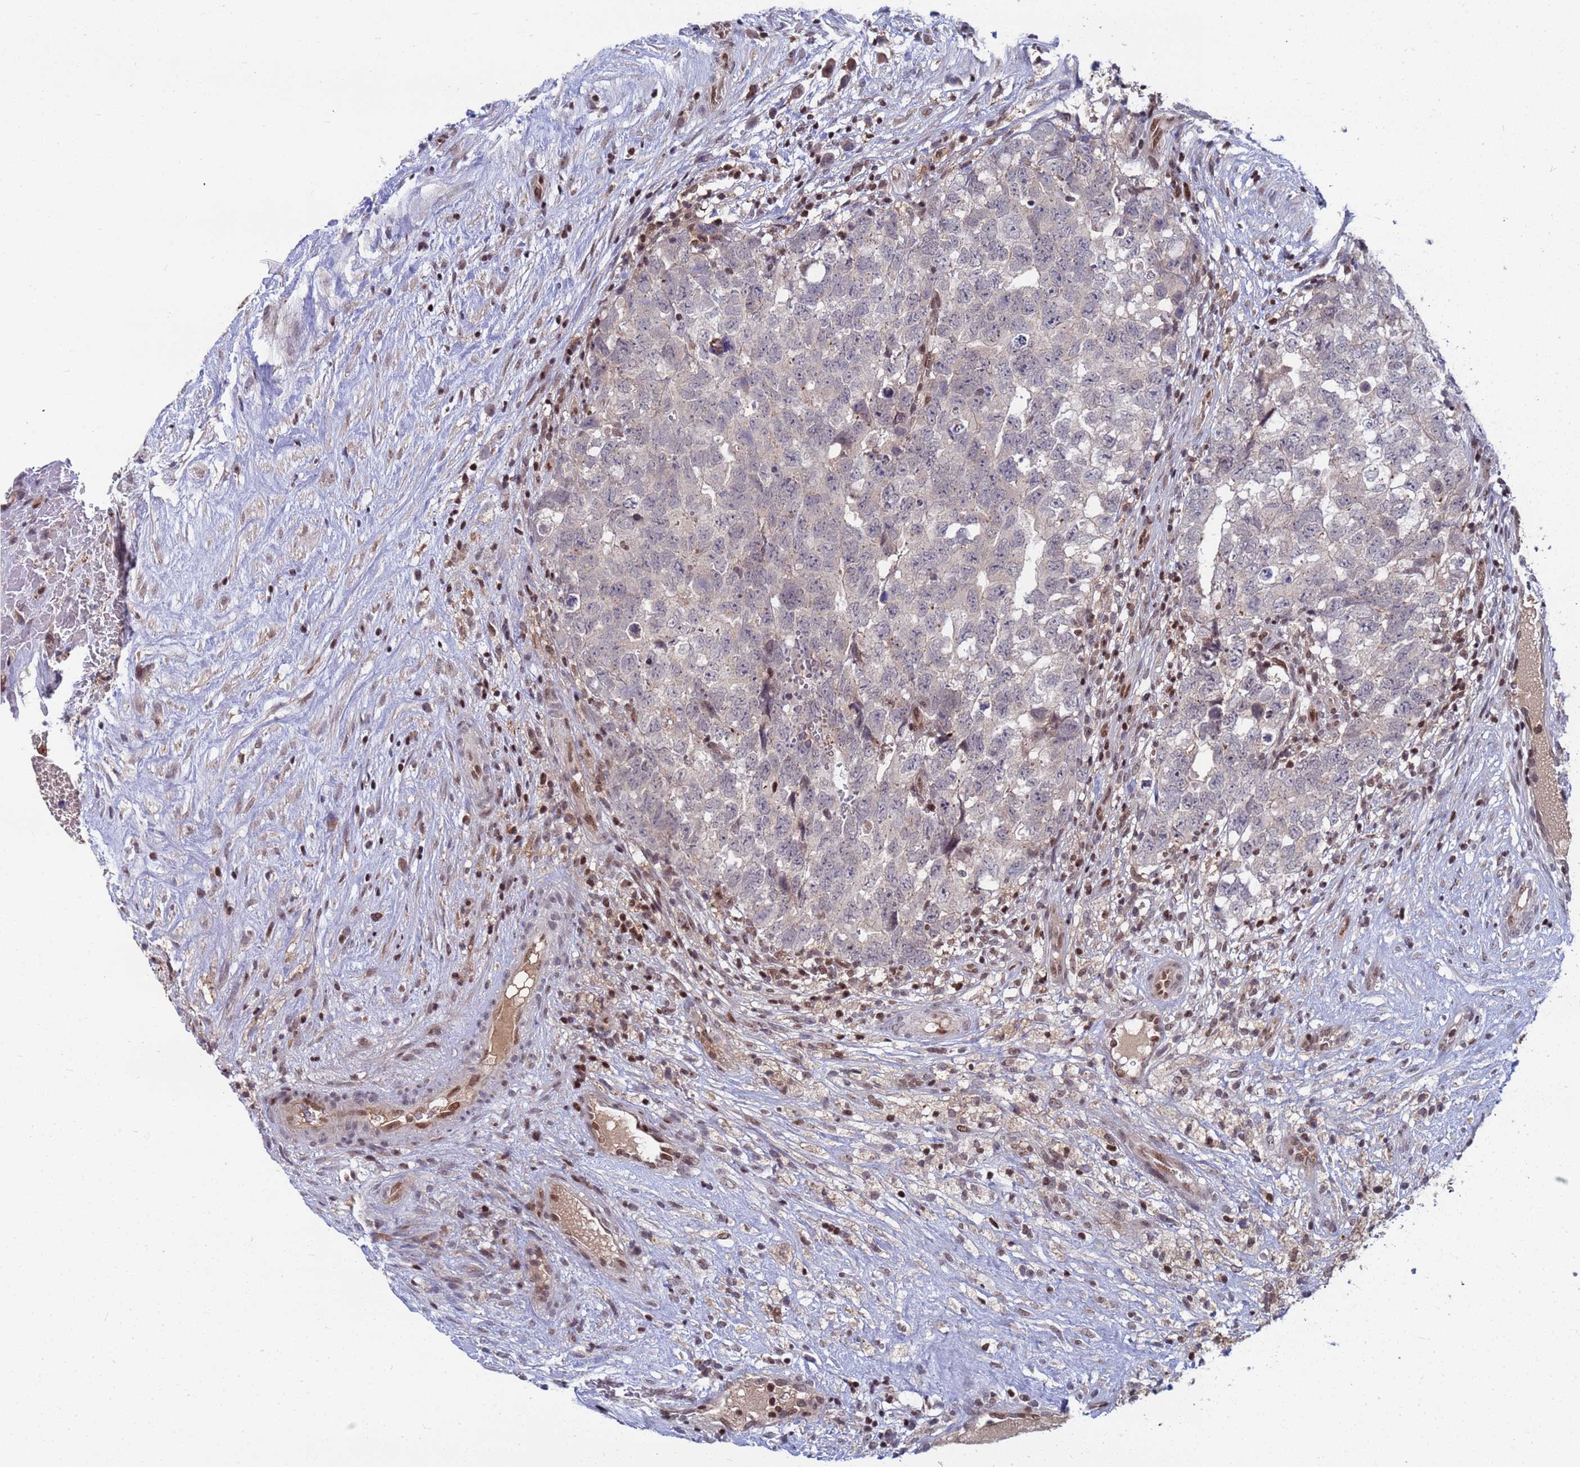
{"staining": {"intensity": "negative", "quantity": "none", "location": "none"}, "tissue": "testis cancer", "cell_type": "Tumor cells", "image_type": "cancer", "snomed": [{"axis": "morphology", "description": "Seminoma, NOS"}, {"axis": "morphology", "description": "Carcinoma, Embryonal, NOS"}, {"axis": "topography", "description": "Testis"}], "caption": "Immunohistochemistry (IHC) of human testis seminoma reveals no positivity in tumor cells.", "gene": "TMBIM6", "patient": {"sex": "male", "age": 29}}